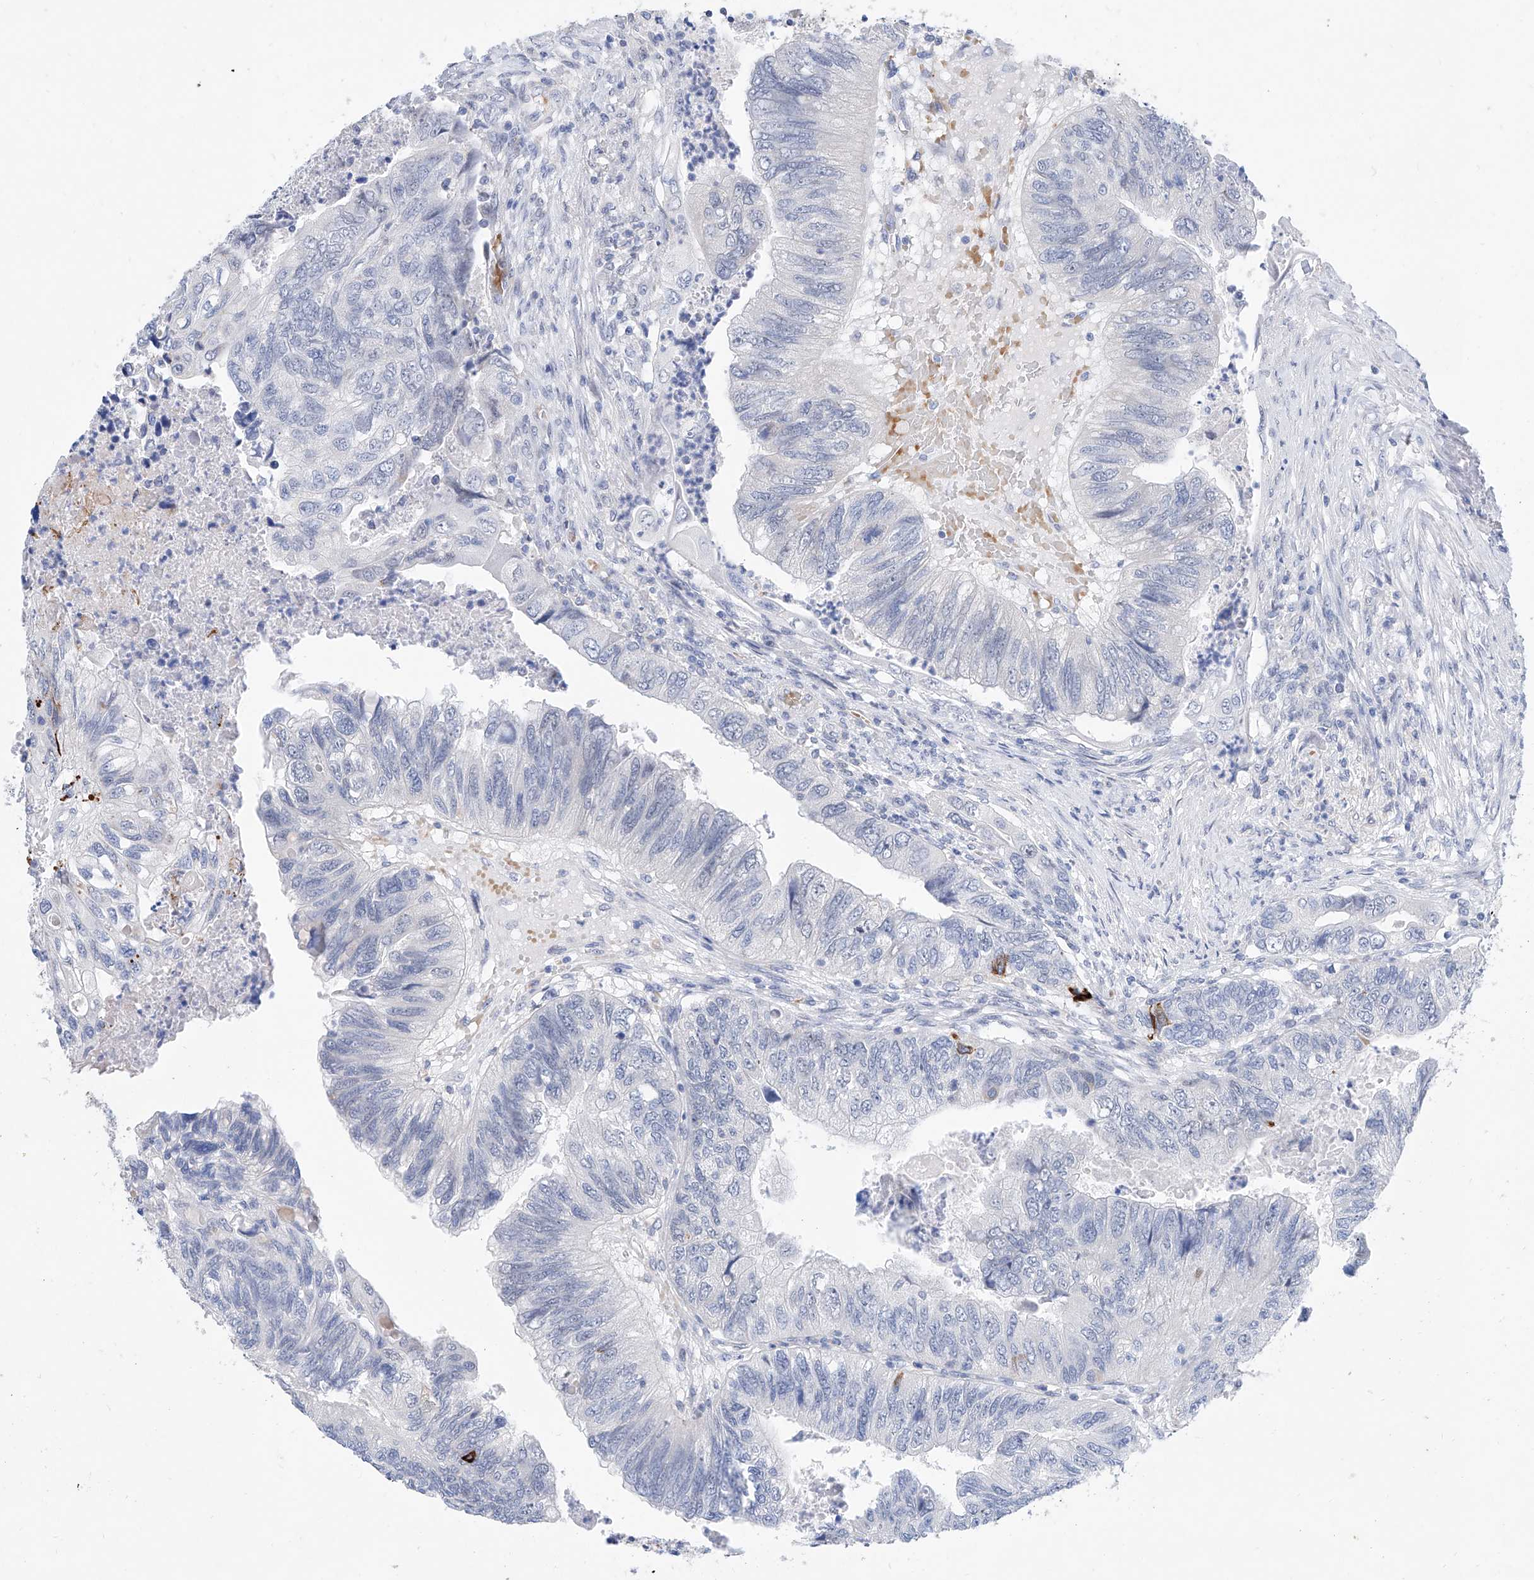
{"staining": {"intensity": "negative", "quantity": "none", "location": "none"}, "tissue": "colorectal cancer", "cell_type": "Tumor cells", "image_type": "cancer", "snomed": [{"axis": "morphology", "description": "Adenocarcinoma, NOS"}, {"axis": "topography", "description": "Rectum"}], "caption": "The micrograph reveals no staining of tumor cells in colorectal cancer. (DAB immunohistochemistry visualized using brightfield microscopy, high magnification).", "gene": "BPTF", "patient": {"sex": "male", "age": 63}}